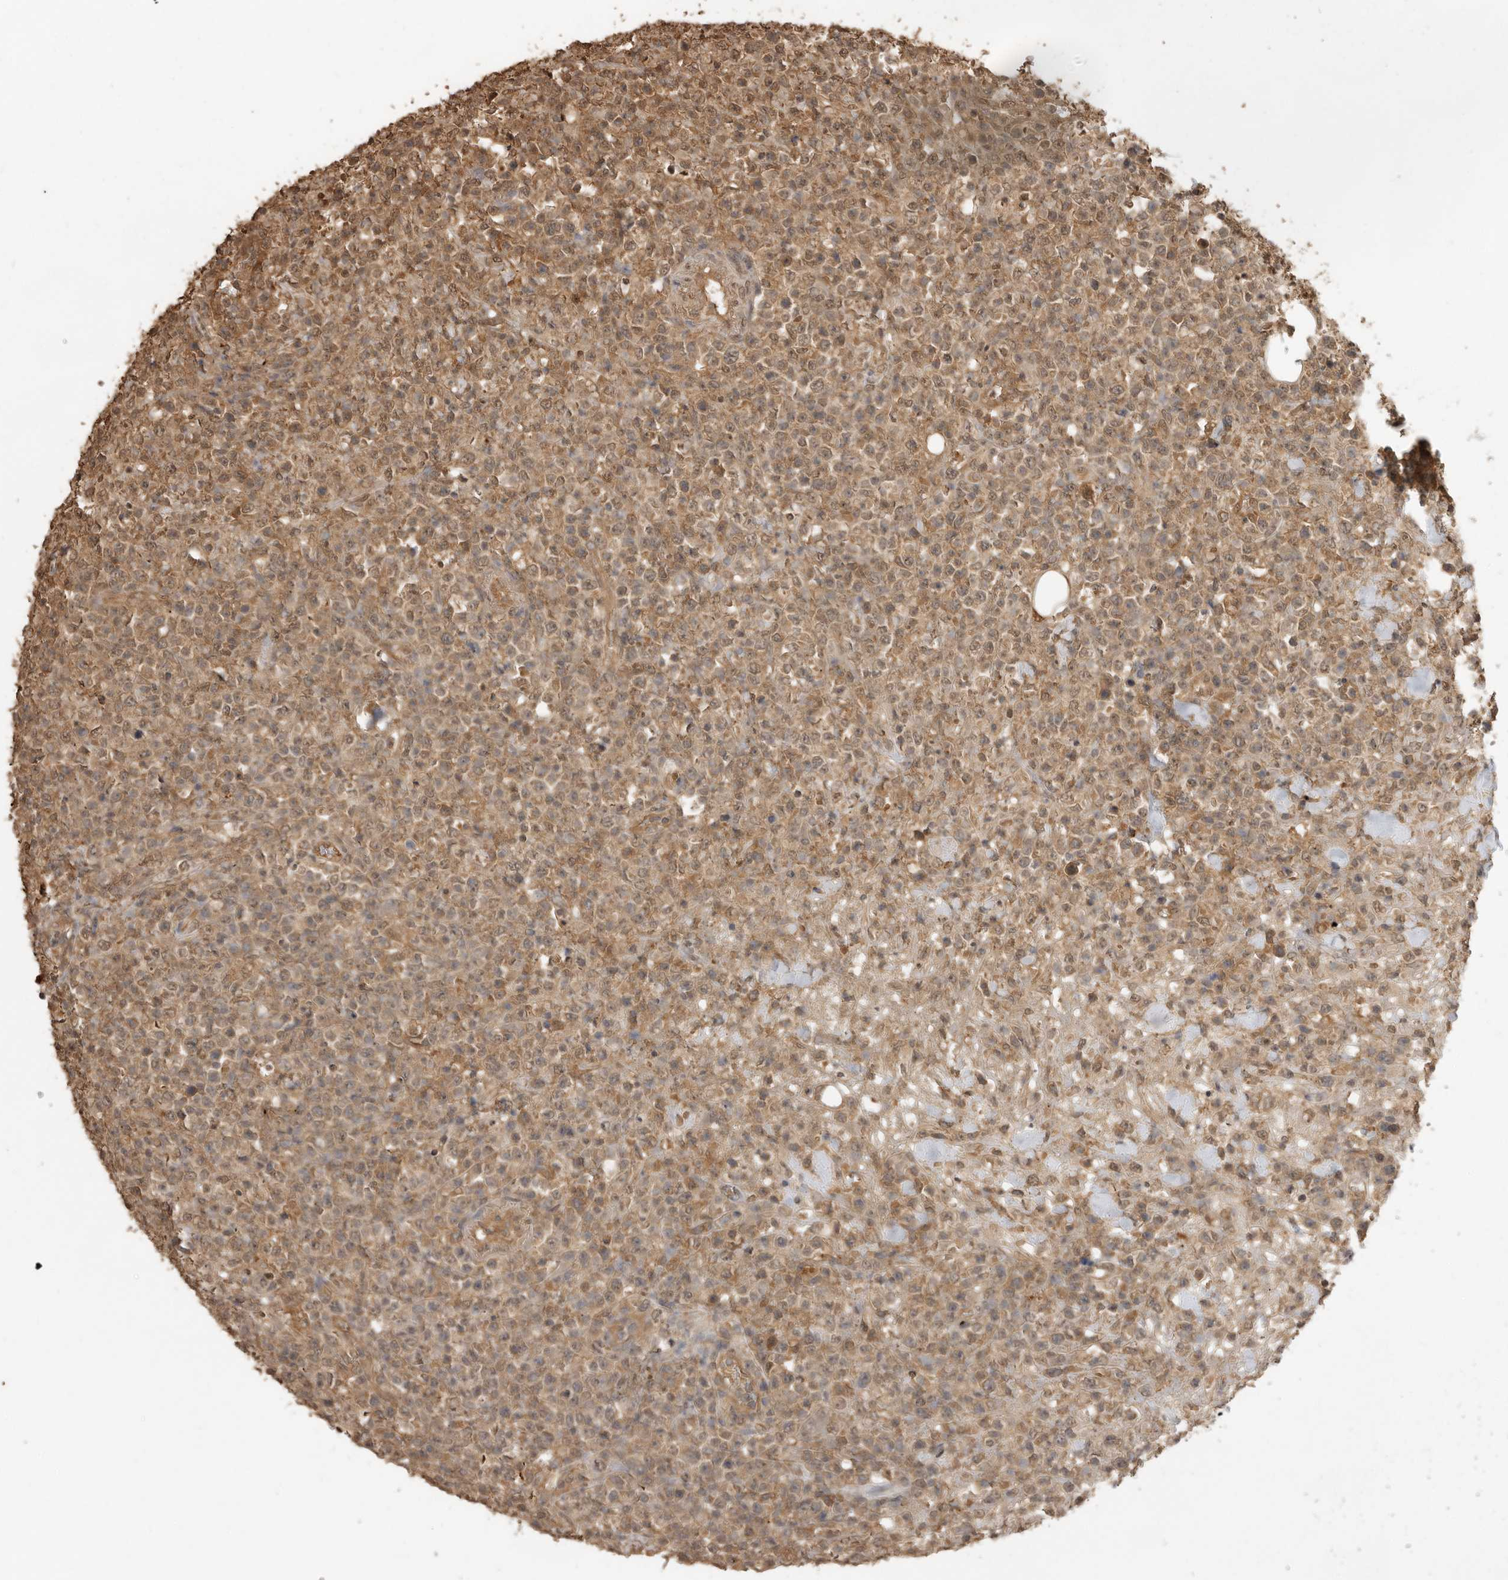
{"staining": {"intensity": "weak", "quantity": ">75%", "location": "cytoplasmic/membranous"}, "tissue": "lymphoma", "cell_type": "Tumor cells", "image_type": "cancer", "snomed": [{"axis": "morphology", "description": "Malignant lymphoma, non-Hodgkin's type, High grade"}, {"axis": "topography", "description": "Colon"}], "caption": "Immunohistochemical staining of human malignant lymphoma, non-Hodgkin's type (high-grade) shows low levels of weak cytoplasmic/membranous protein staining in approximately >75% of tumor cells. The protein of interest is shown in brown color, while the nuclei are stained blue.", "gene": "JAG2", "patient": {"sex": "female", "age": 53}}